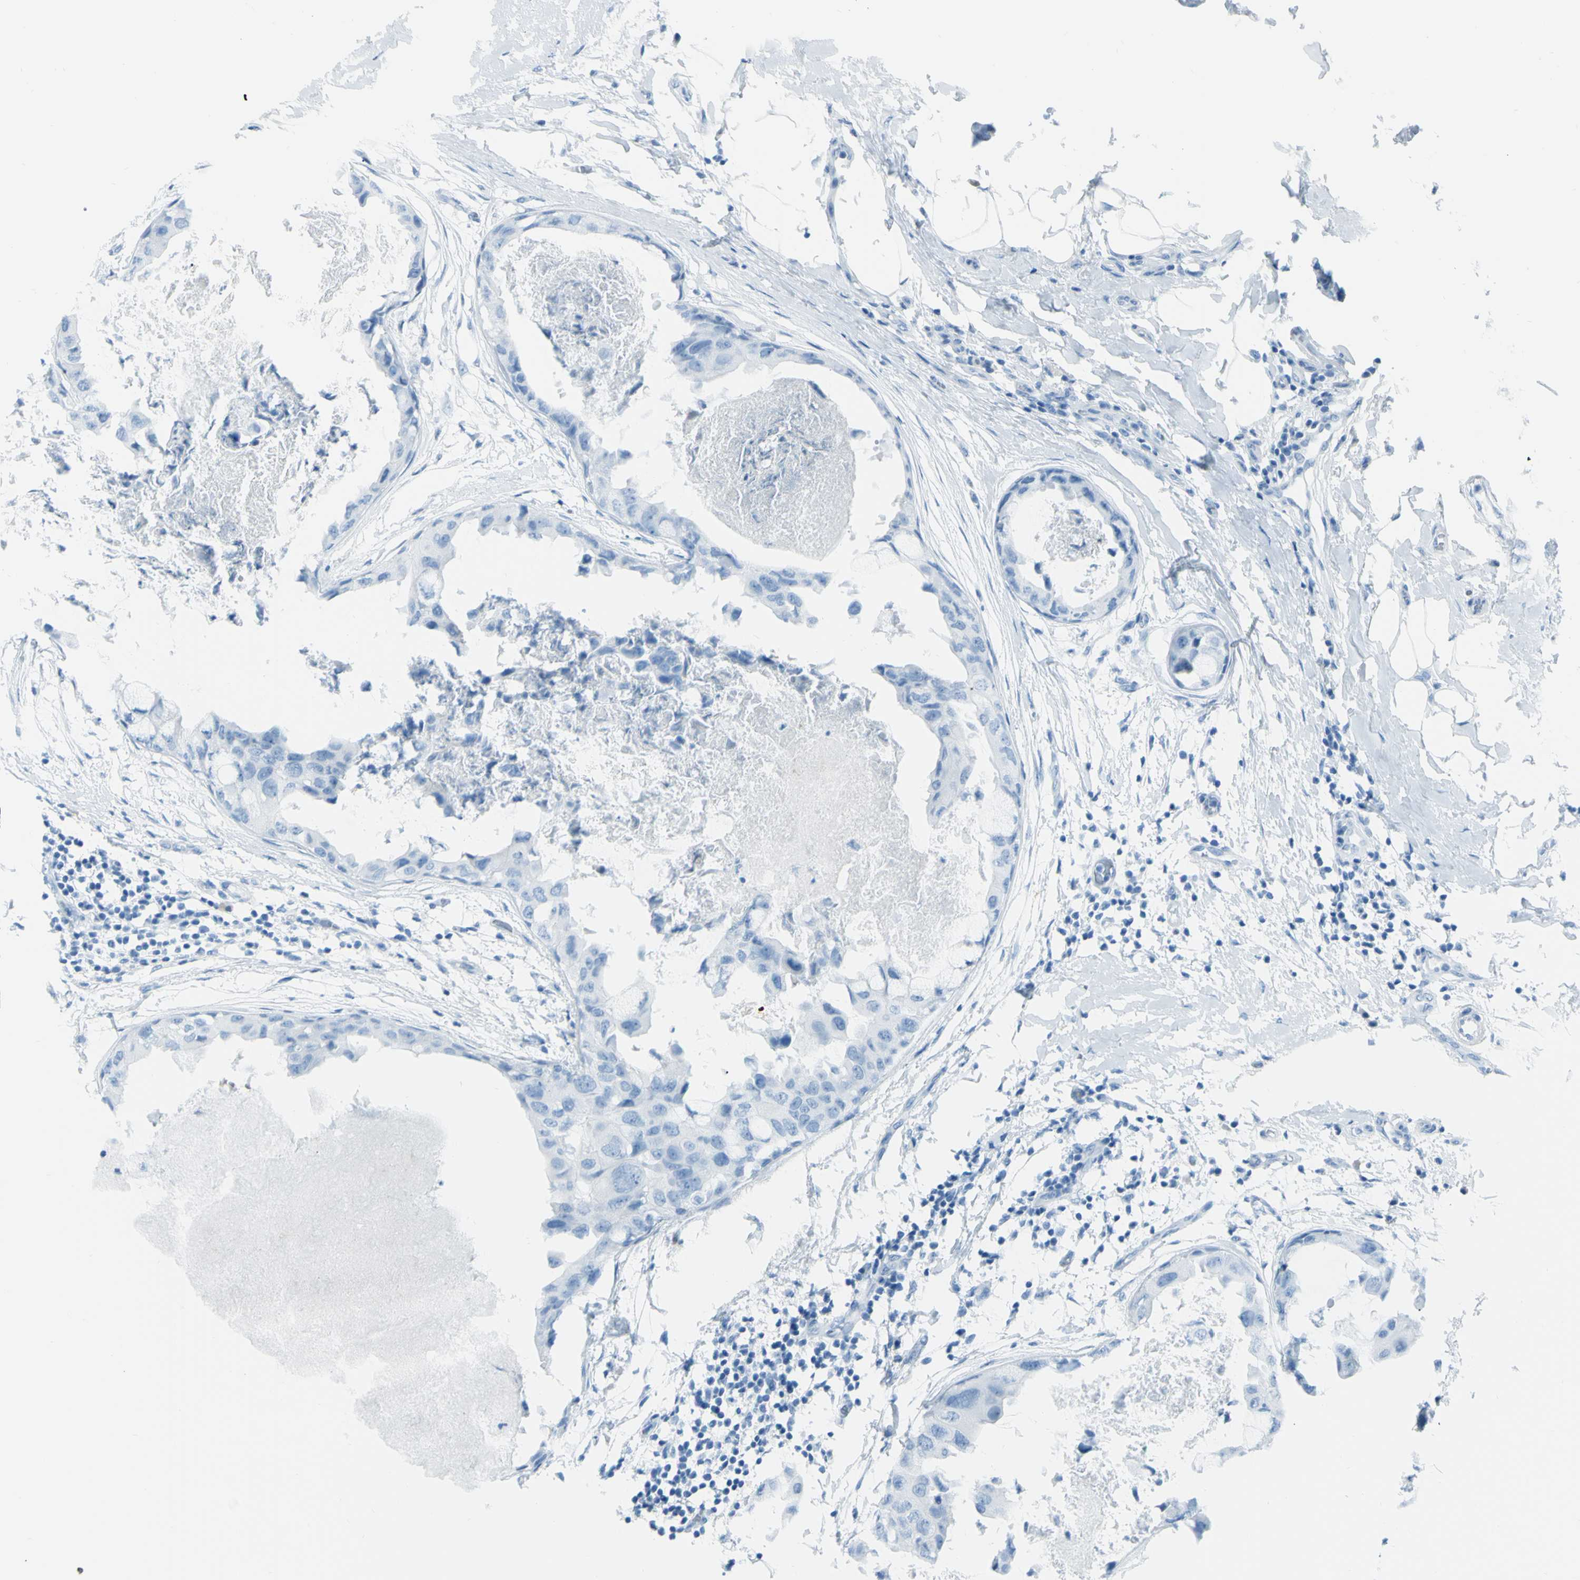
{"staining": {"intensity": "negative", "quantity": "none", "location": "none"}, "tissue": "breast cancer", "cell_type": "Tumor cells", "image_type": "cancer", "snomed": [{"axis": "morphology", "description": "Duct carcinoma"}, {"axis": "topography", "description": "Breast"}], "caption": "High power microscopy histopathology image of an immunohistochemistry photomicrograph of invasive ductal carcinoma (breast), revealing no significant staining in tumor cells. (Brightfield microscopy of DAB (3,3'-diaminobenzidine) immunohistochemistry at high magnification).", "gene": "TFPI2", "patient": {"sex": "female", "age": 40}}